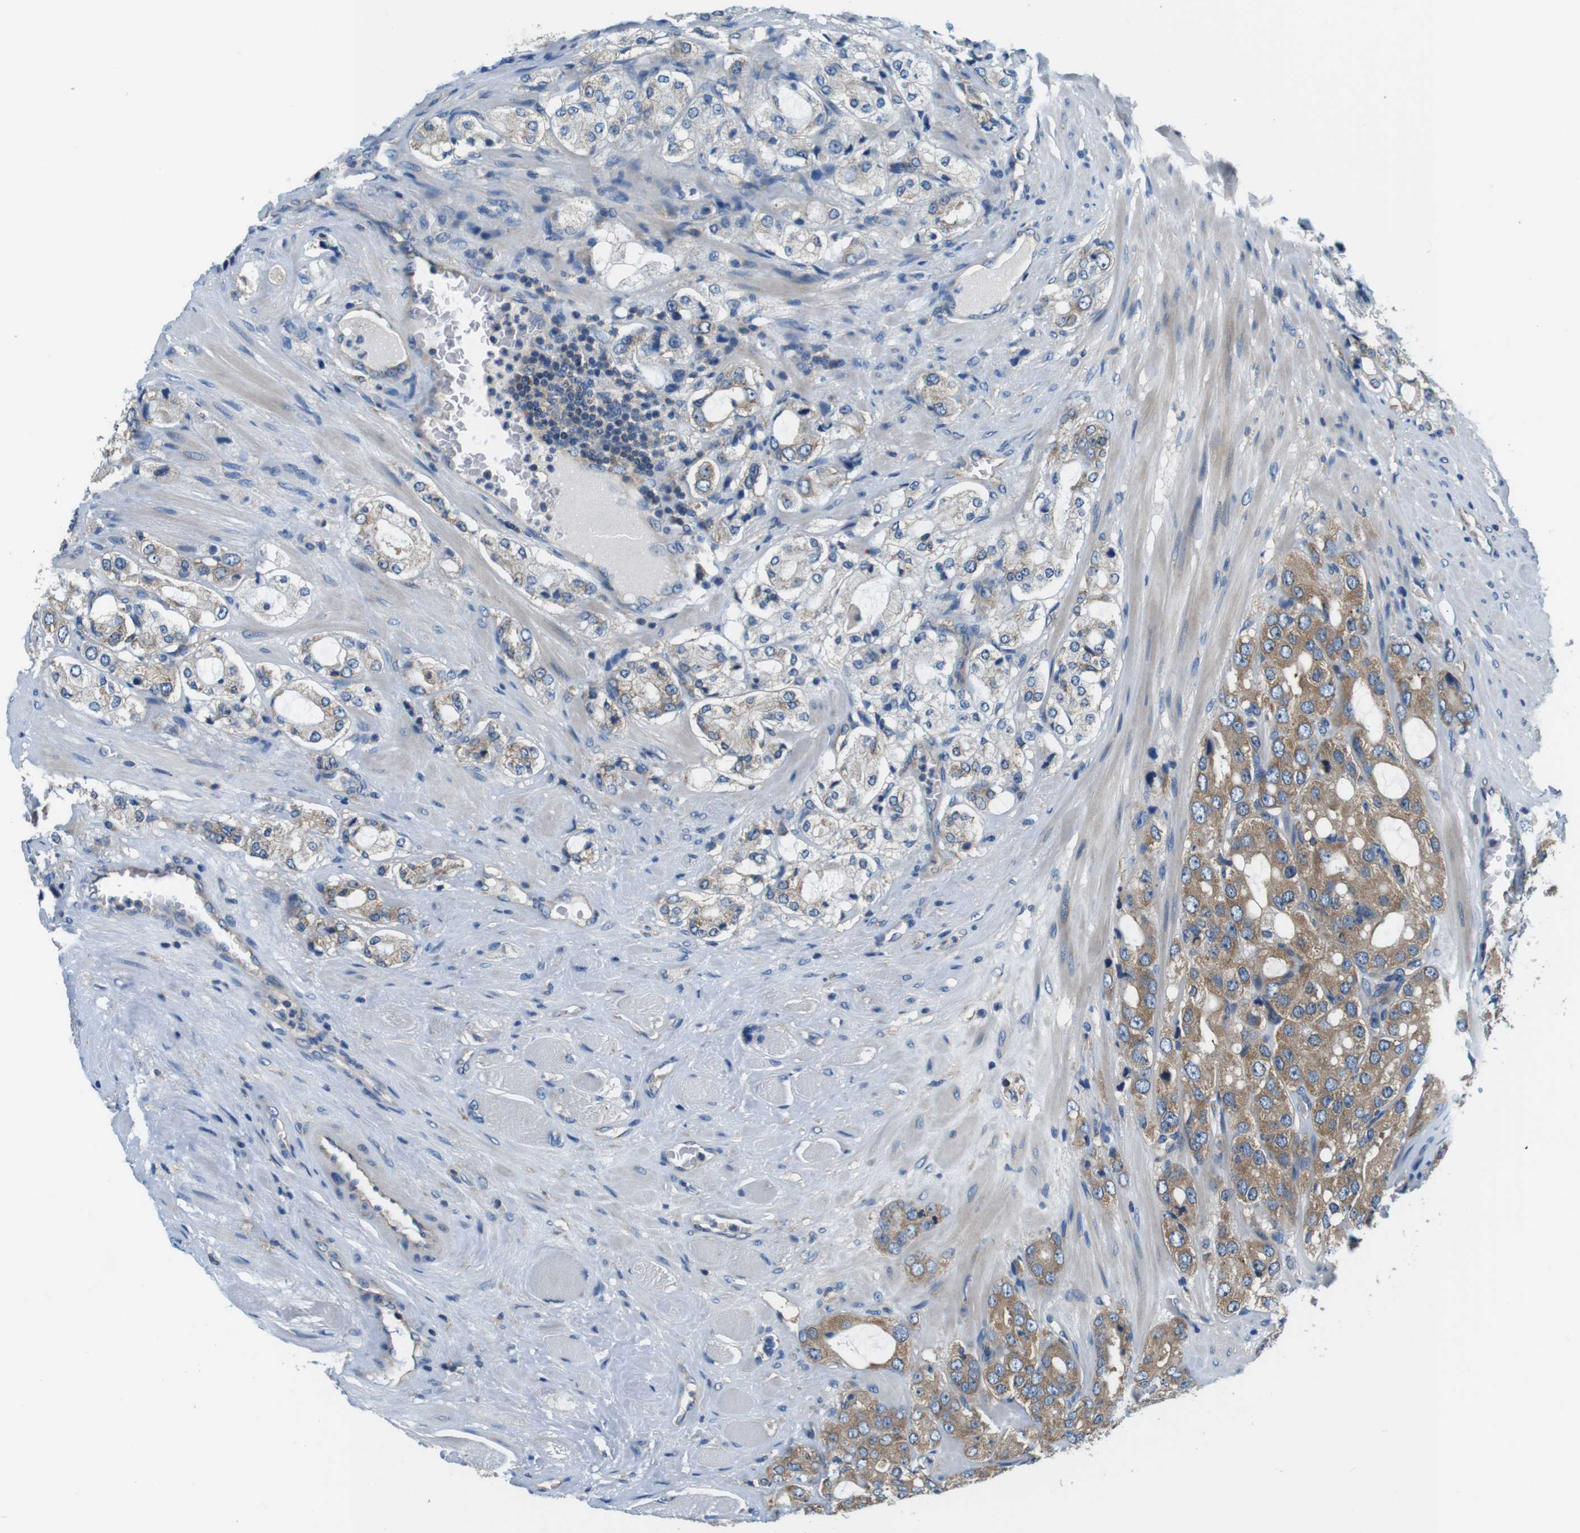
{"staining": {"intensity": "moderate", "quantity": ">75%", "location": "cytoplasmic/membranous"}, "tissue": "prostate cancer", "cell_type": "Tumor cells", "image_type": "cancer", "snomed": [{"axis": "morphology", "description": "Adenocarcinoma, High grade"}, {"axis": "topography", "description": "Prostate"}], "caption": "Prostate cancer (high-grade adenocarcinoma) stained with DAB (3,3'-diaminobenzidine) immunohistochemistry (IHC) reveals medium levels of moderate cytoplasmic/membranous expression in approximately >75% of tumor cells.", "gene": "DENND4C", "patient": {"sex": "male", "age": 65}}